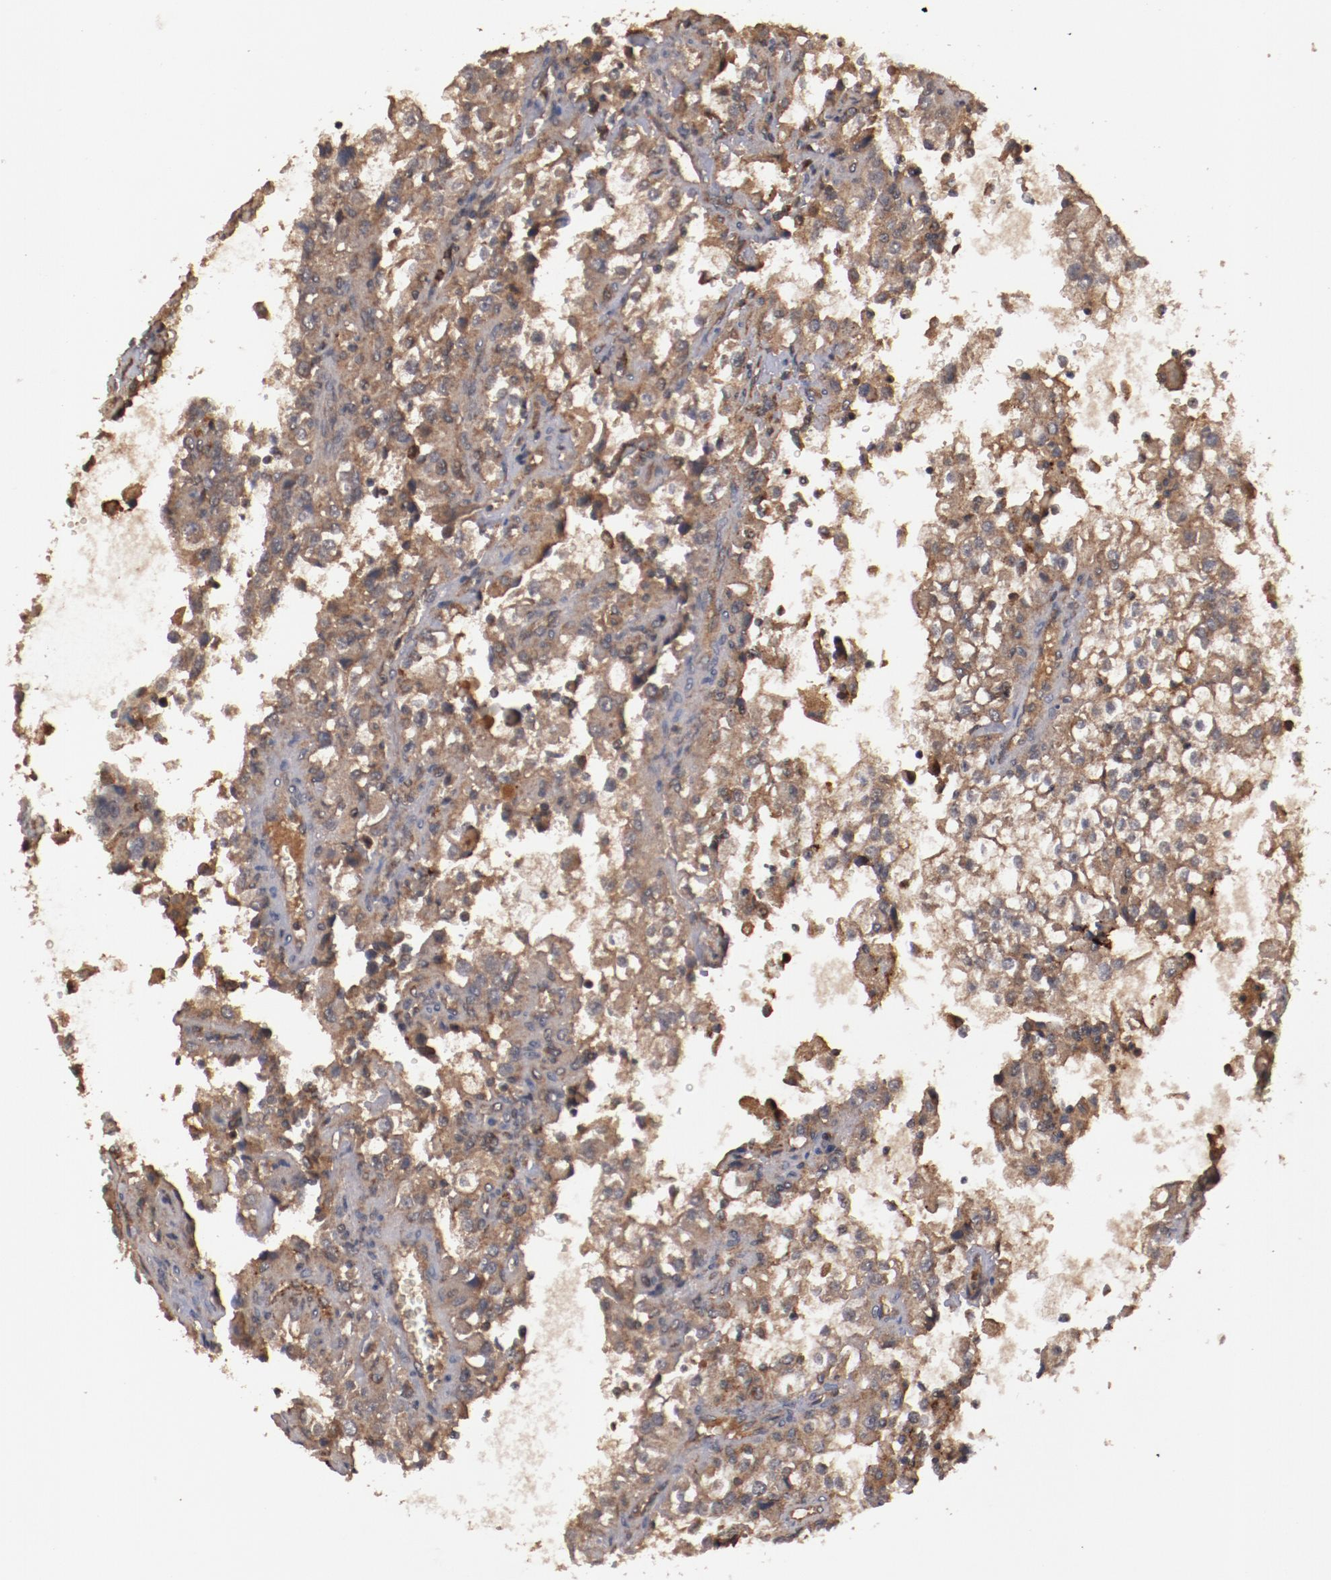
{"staining": {"intensity": "strong", "quantity": ">75%", "location": "cytoplasmic/membranous"}, "tissue": "renal cancer", "cell_type": "Tumor cells", "image_type": "cancer", "snomed": [{"axis": "morphology", "description": "Adenocarcinoma, NOS"}, {"axis": "topography", "description": "Kidney"}], "caption": "A micrograph showing strong cytoplasmic/membranous staining in about >75% of tumor cells in renal cancer, as visualized by brown immunohistochemical staining.", "gene": "TENM1", "patient": {"sex": "female", "age": 52}}